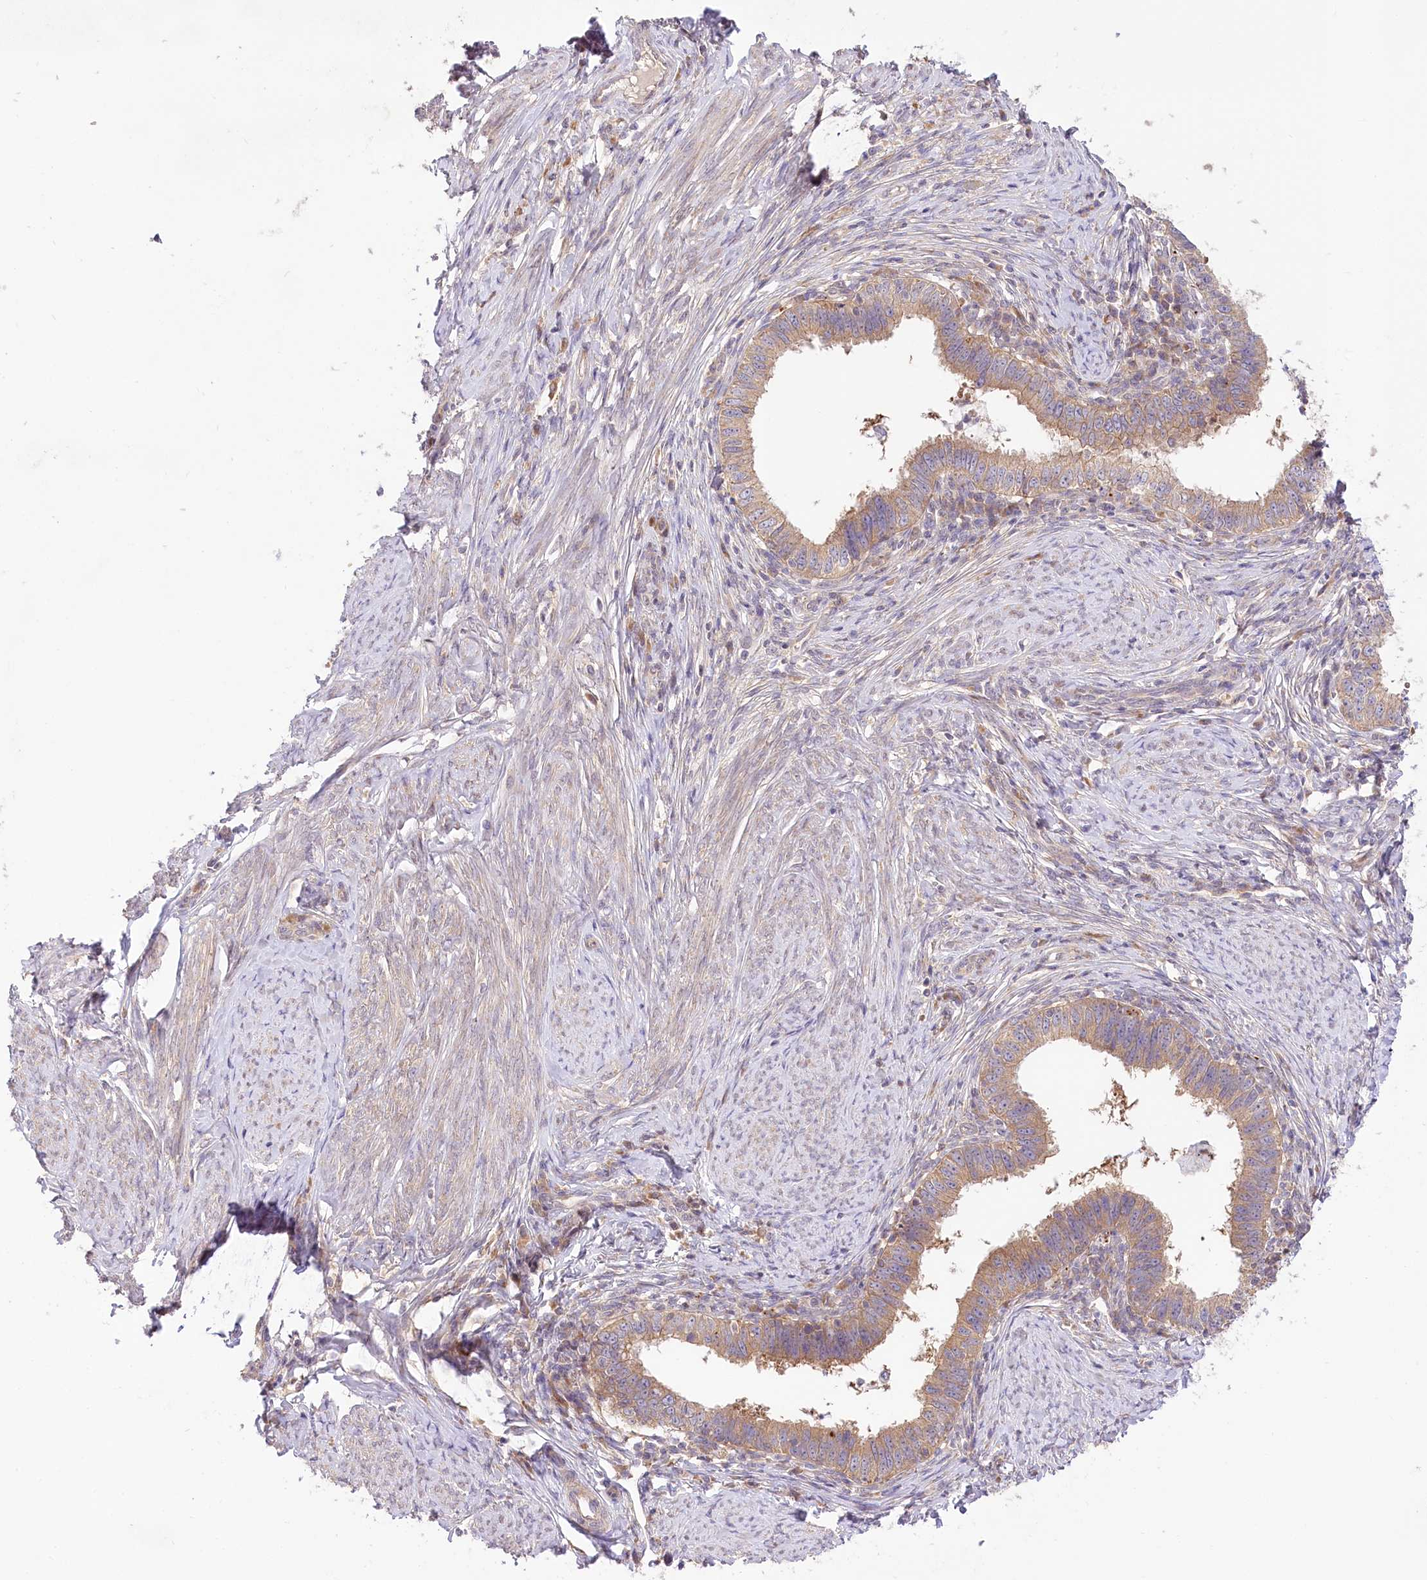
{"staining": {"intensity": "moderate", "quantity": ">75%", "location": "cytoplasmic/membranous"}, "tissue": "cervical cancer", "cell_type": "Tumor cells", "image_type": "cancer", "snomed": [{"axis": "morphology", "description": "Adenocarcinoma, NOS"}, {"axis": "topography", "description": "Cervix"}], "caption": "Immunohistochemistry (IHC) image of adenocarcinoma (cervical) stained for a protein (brown), which demonstrates medium levels of moderate cytoplasmic/membranous staining in about >75% of tumor cells.", "gene": "PYROXD1", "patient": {"sex": "female", "age": 36}}